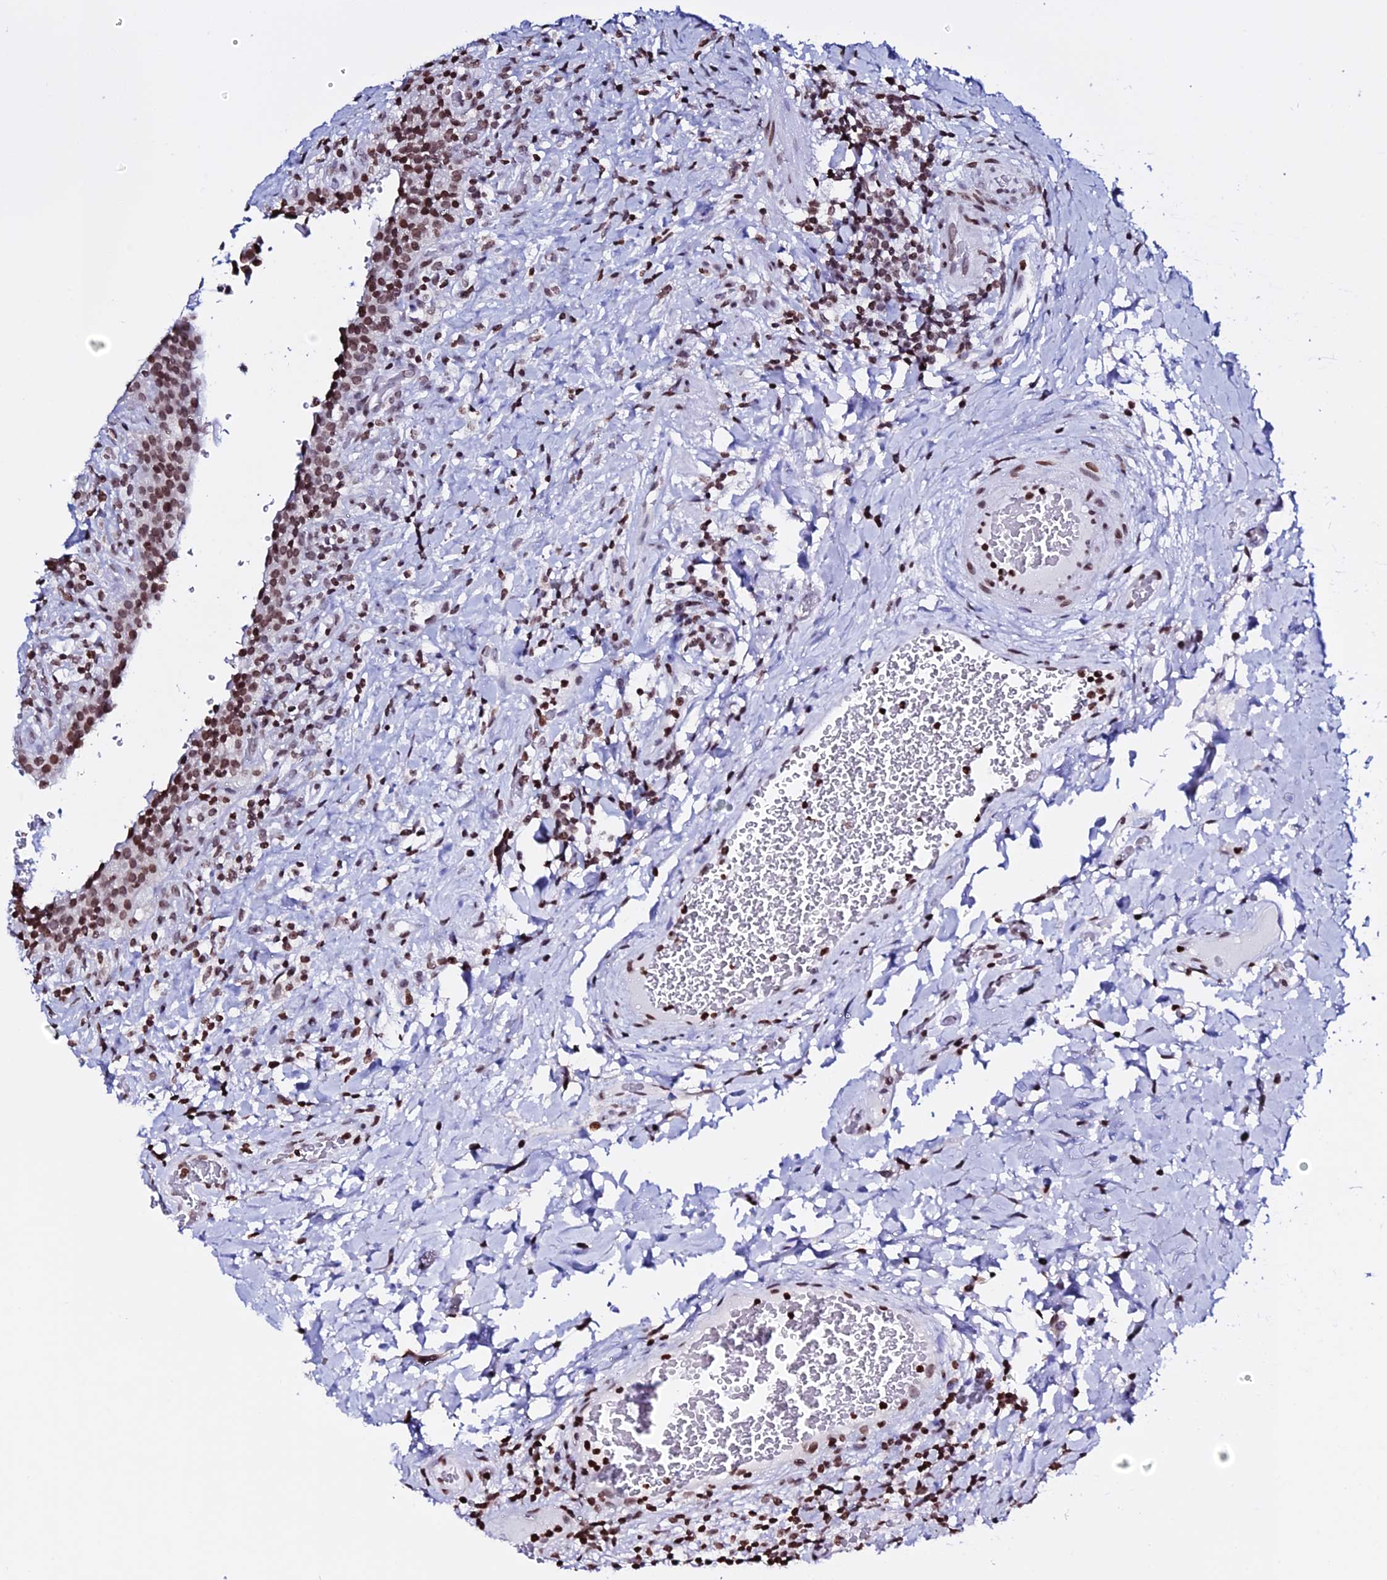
{"staining": {"intensity": "moderate", "quantity": ">75%", "location": "nuclear"}, "tissue": "urinary bladder", "cell_type": "Urothelial cells", "image_type": "normal", "snomed": [{"axis": "morphology", "description": "Normal tissue, NOS"}, {"axis": "morphology", "description": "Inflammation, NOS"}, {"axis": "topography", "description": "Urinary bladder"}], "caption": "Immunohistochemical staining of benign urinary bladder reveals >75% levels of moderate nuclear protein positivity in about >75% of urothelial cells. (brown staining indicates protein expression, while blue staining denotes nuclei).", "gene": "ENSG00000282988", "patient": {"sex": "male", "age": 64}}